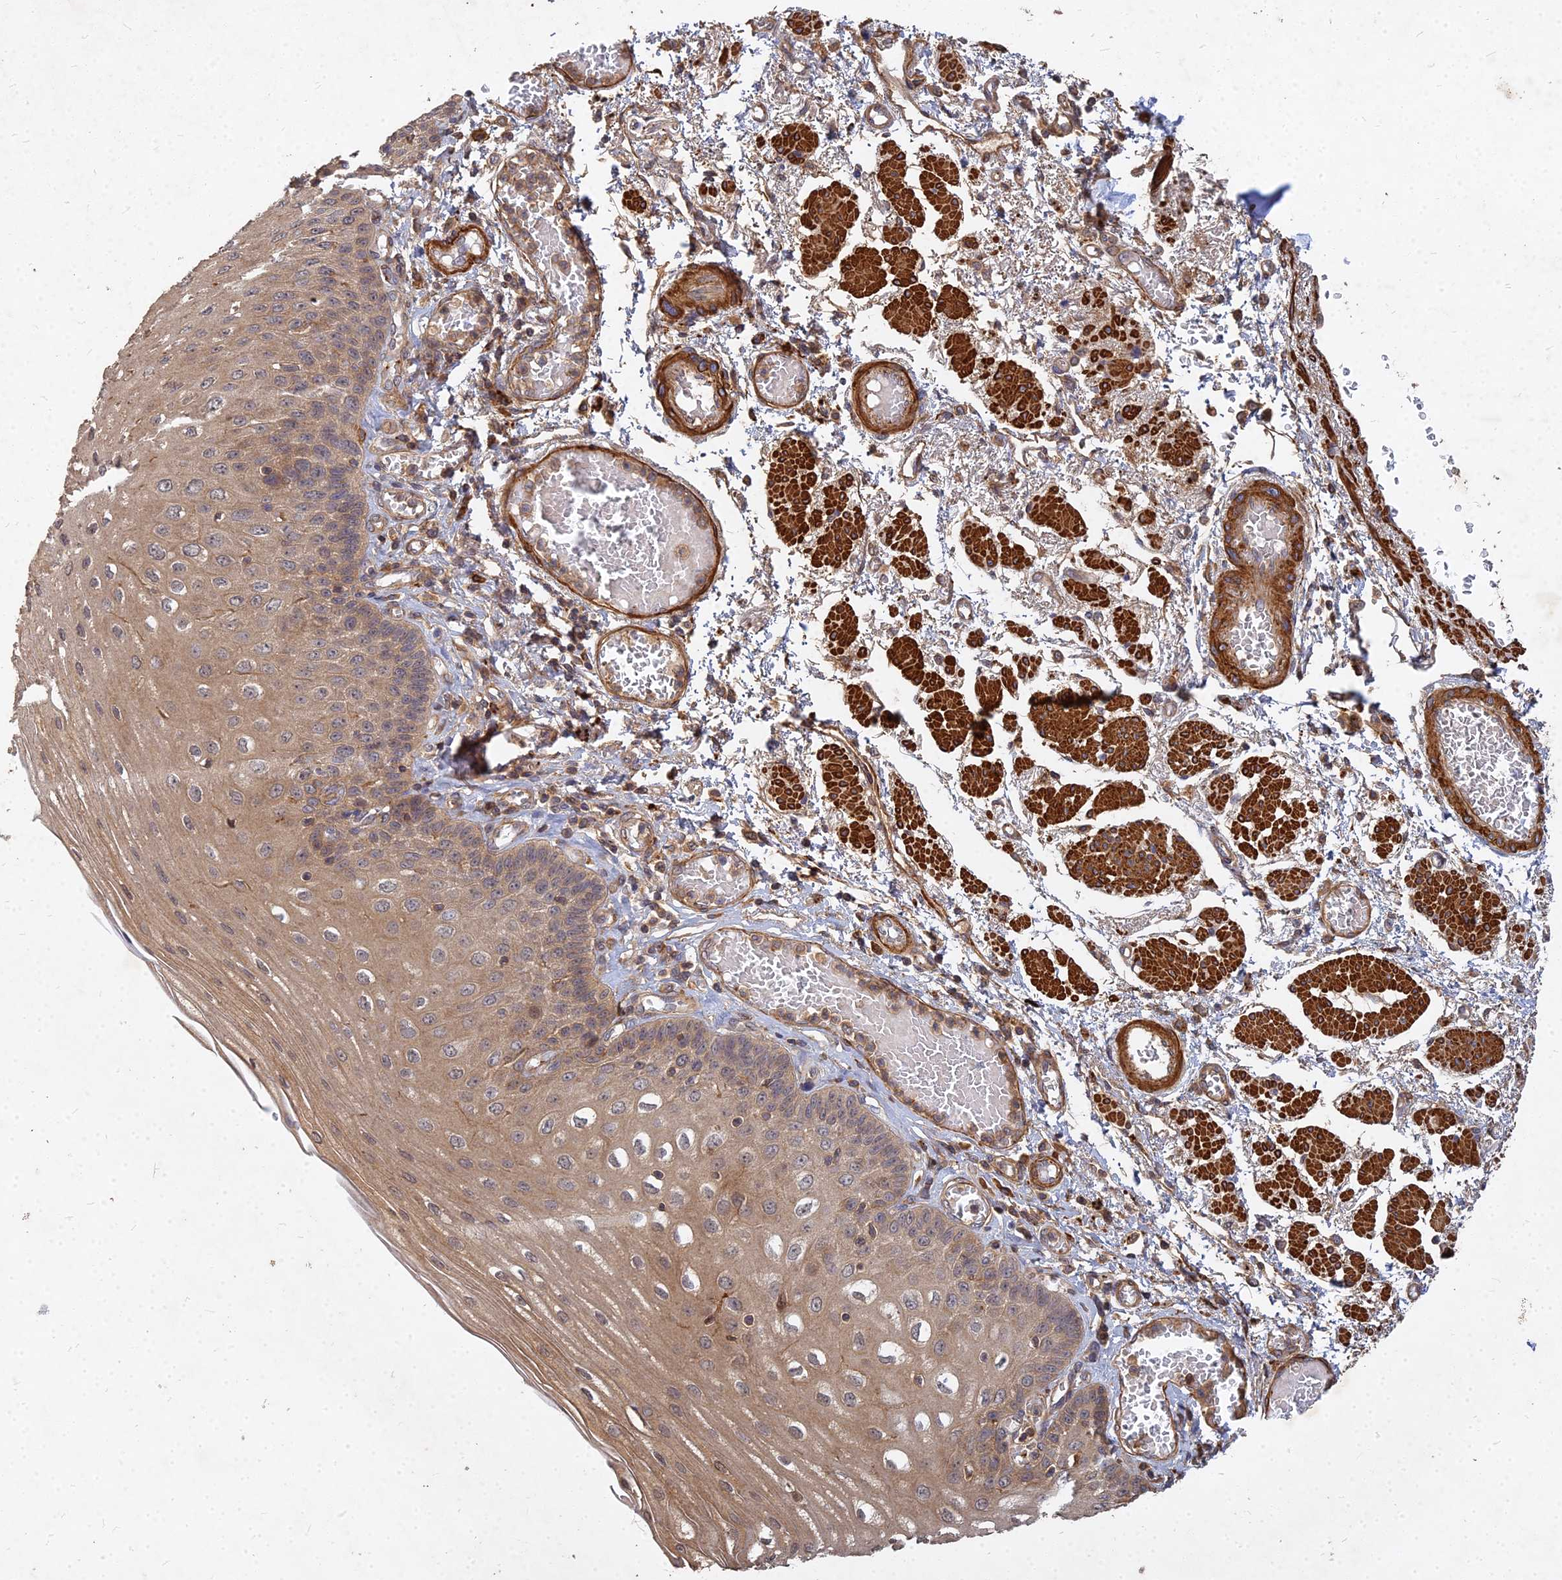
{"staining": {"intensity": "moderate", "quantity": ">75%", "location": "cytoplasmic/membranous"}, "tissue": "esophagus", "cell_type": "Squamous epithelial cells", "image_type": "normal", "snomed": [{"axis": "morphology", "description": "Normal tissue, NOS"}, {"axis": "topography", "description": "Esophagus"}], "caption": "Protein staining of unremarkable esophagus demonstrates moderate cytoplasmic/membranous positivity in about >75% of squamous epithelial cells.", "gene": "UBE2W", "patient": {"sex": "male", "age": 81}}